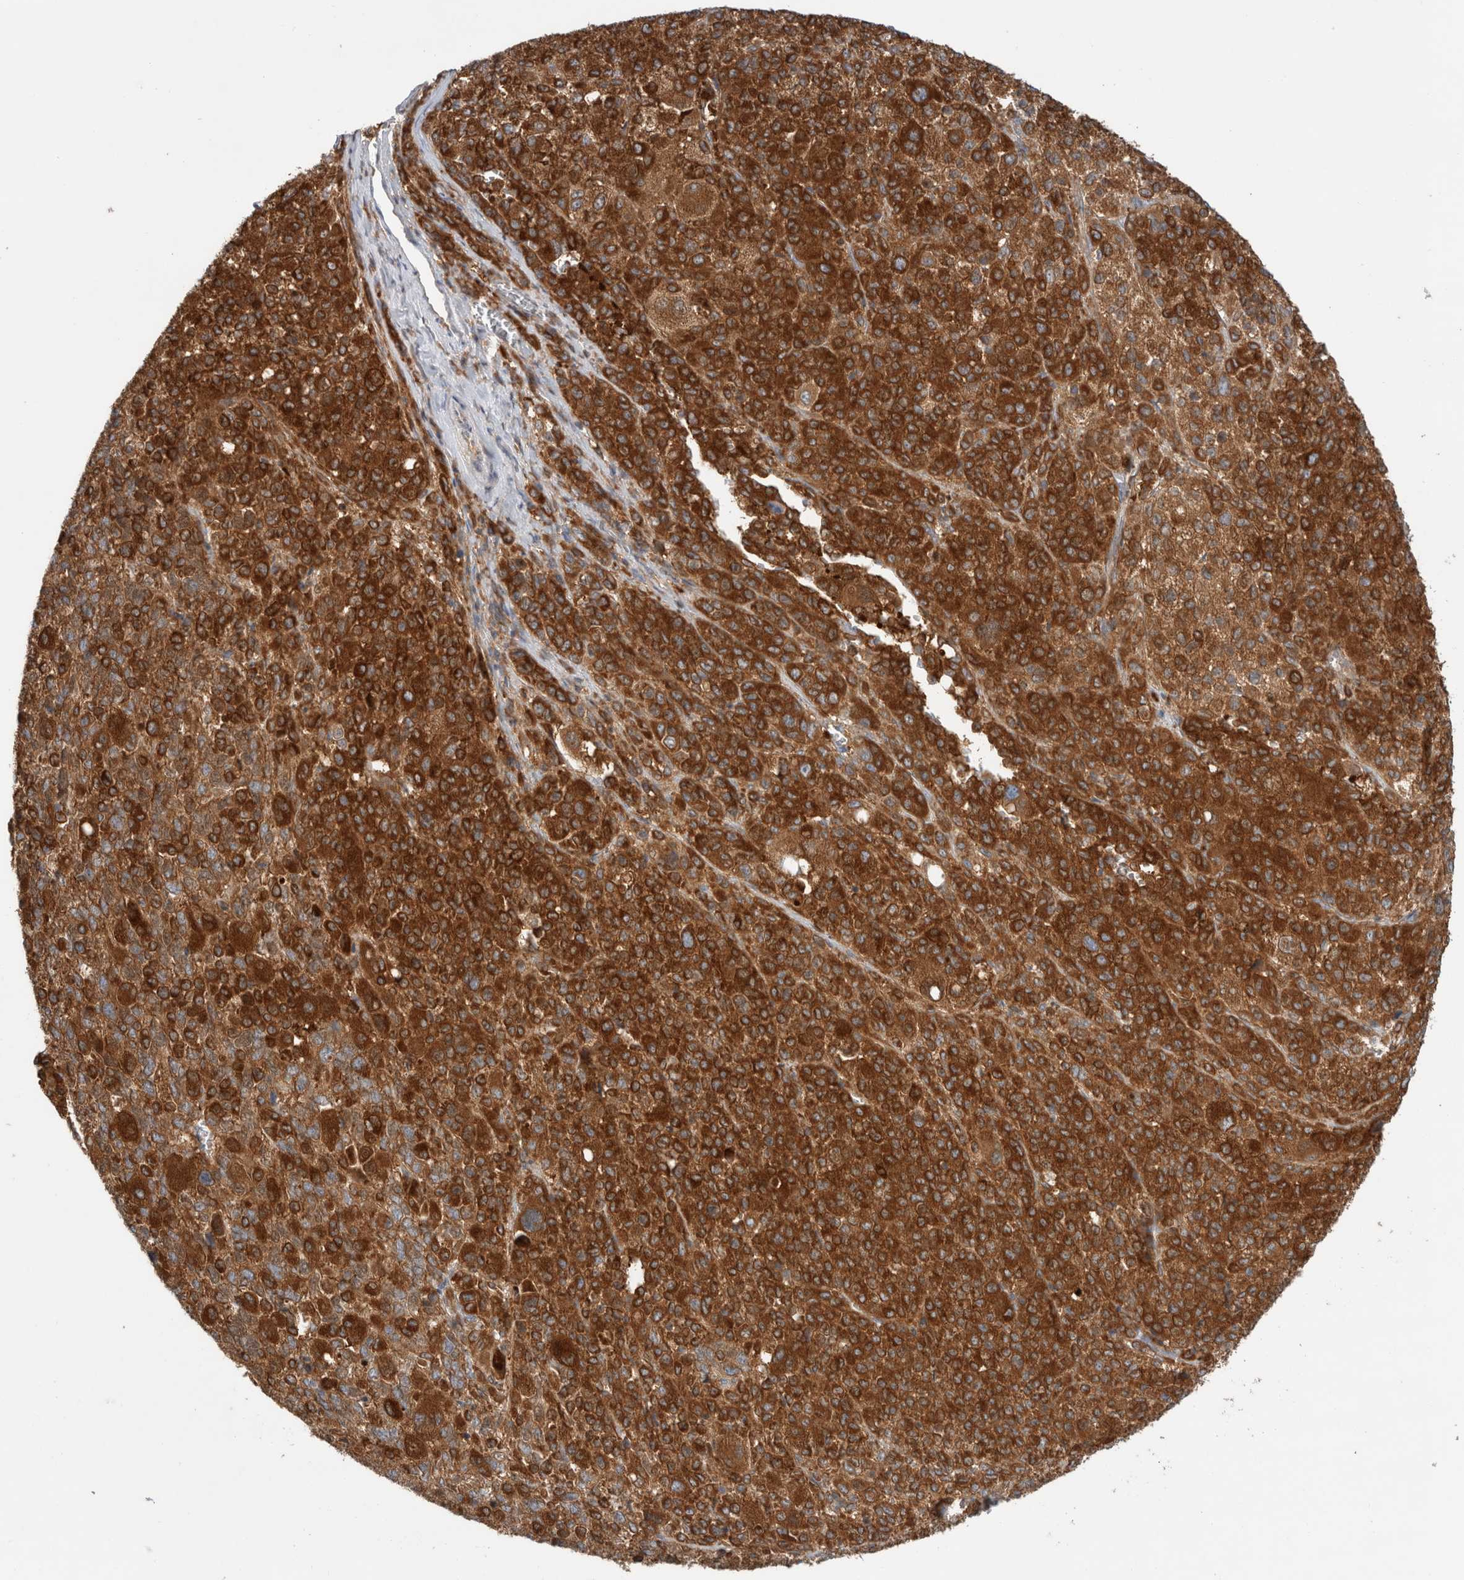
{"staining": {"intensity": "strong", "quantity": ">75%", "location": "cytoplasmic/membranous"}, "tissue": "melanoma", "cell_type": "Tumor cells", "image_type": "cancer", "snomed": [{"axis": "morphology", "description": "Malignant melanoma, Metastatic site"}, {"axis": "topography", "description": "Skin"}], "caption": "This histopathology image demonstrates immunohistochemistry staining of melanoma, with high strong cytoplasmic/membranous staining in about >75% of tumor cells.", "gene": "KLHL14", "patient": {"sex": "female", "age": 74}}